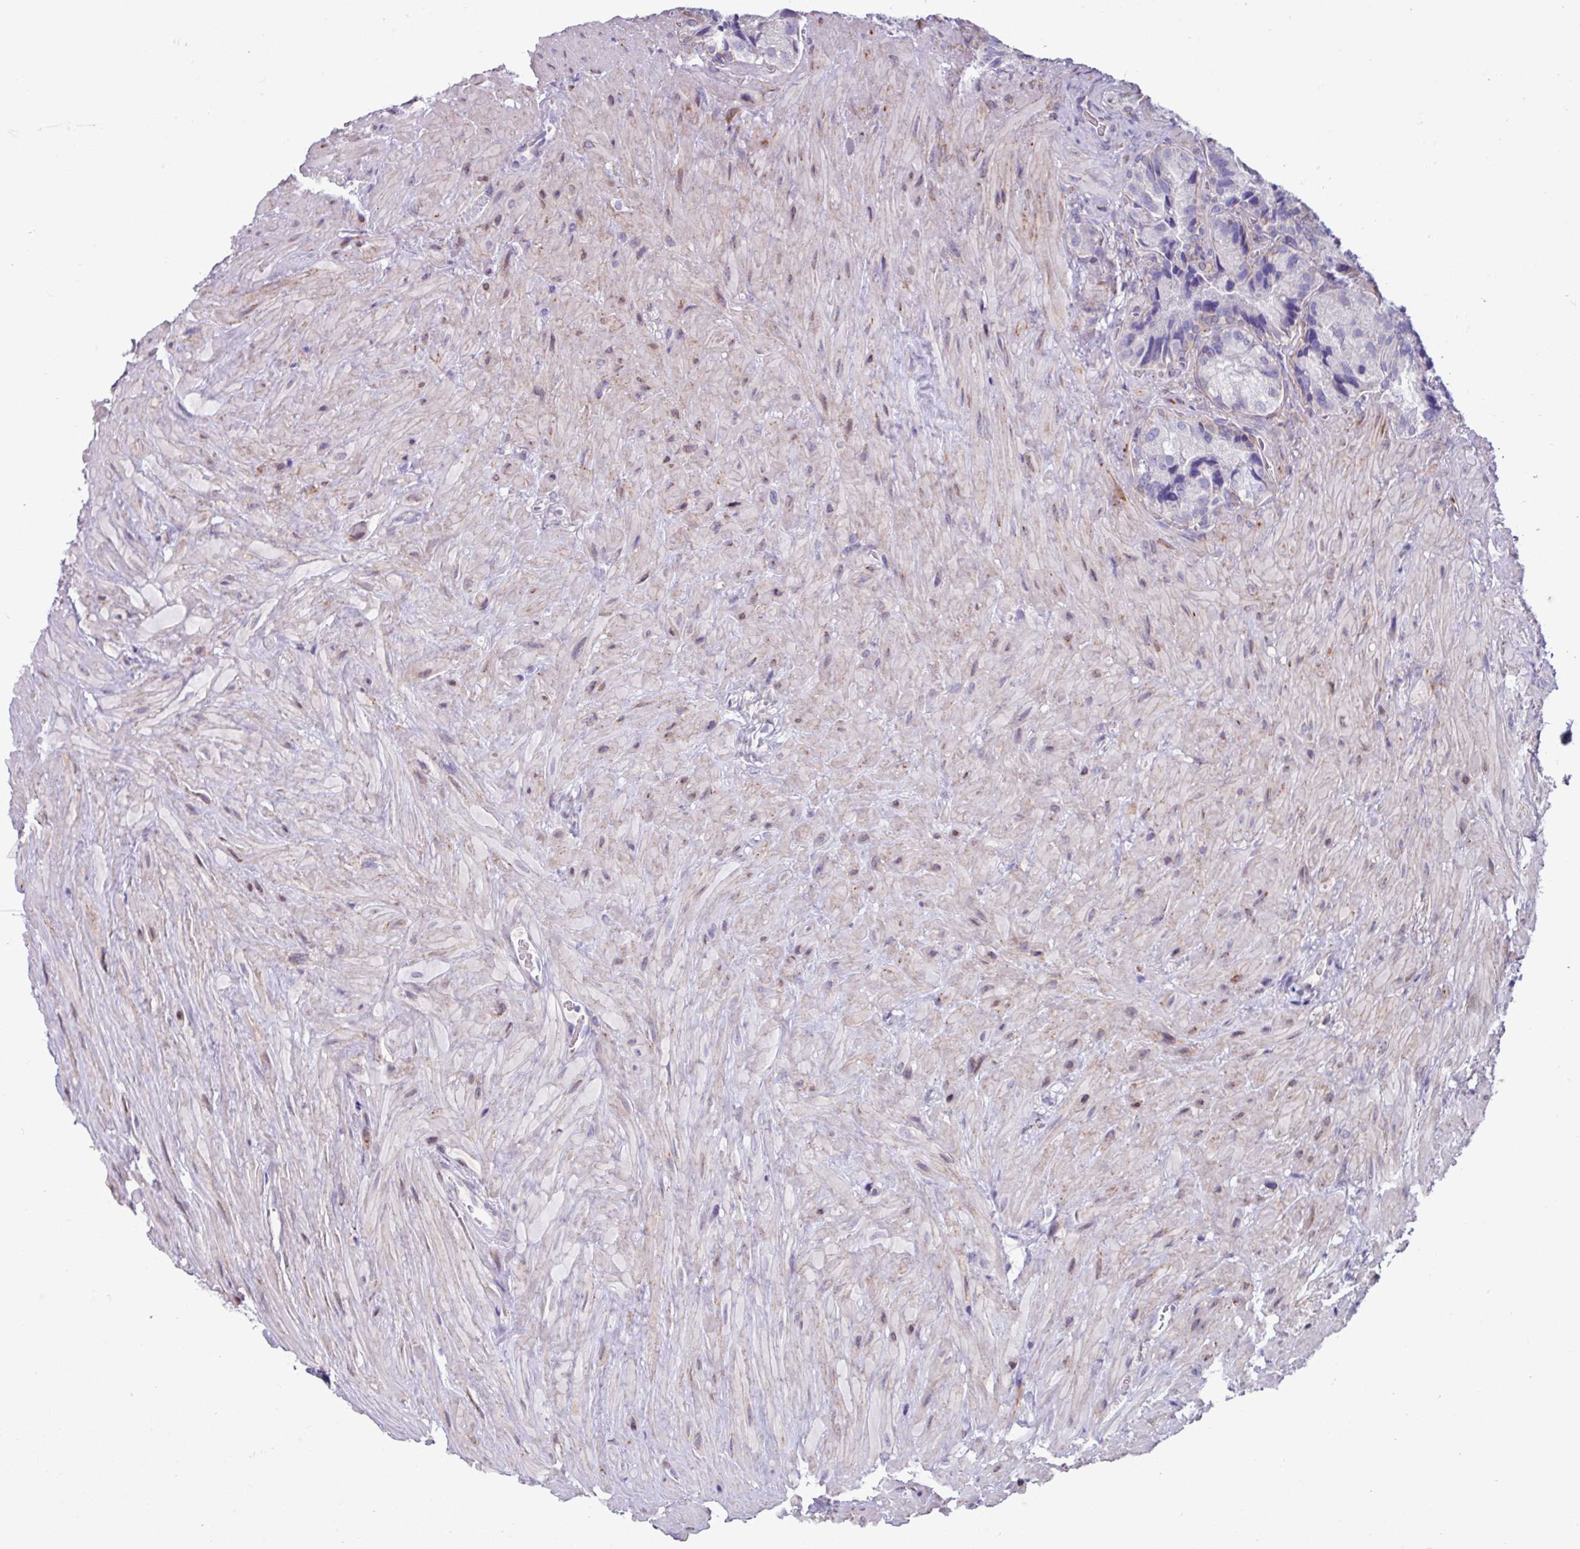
{"staining": {"intensity": "negative", "quantity": "none", "location": "none"}, "tissue": "seminal vesicle", "cell_type": "Glandular cells", "image_type": "normal", "snomed": [{"axis": "morphology", "description": "Normal tissue, NOS"}, {"axis": "topography", "description": "Seminal veicle"}], "caption": "High magnification brightfield microscopy of benign seminal vesicle stained with DAB (3,3'-diaminobenzidine) (brown) and counterstained with hematoxylin (blue): glandular cells show no significant staining.", "gene": "PPP1R35", "patient": {"sex": "male", "age": 68}}